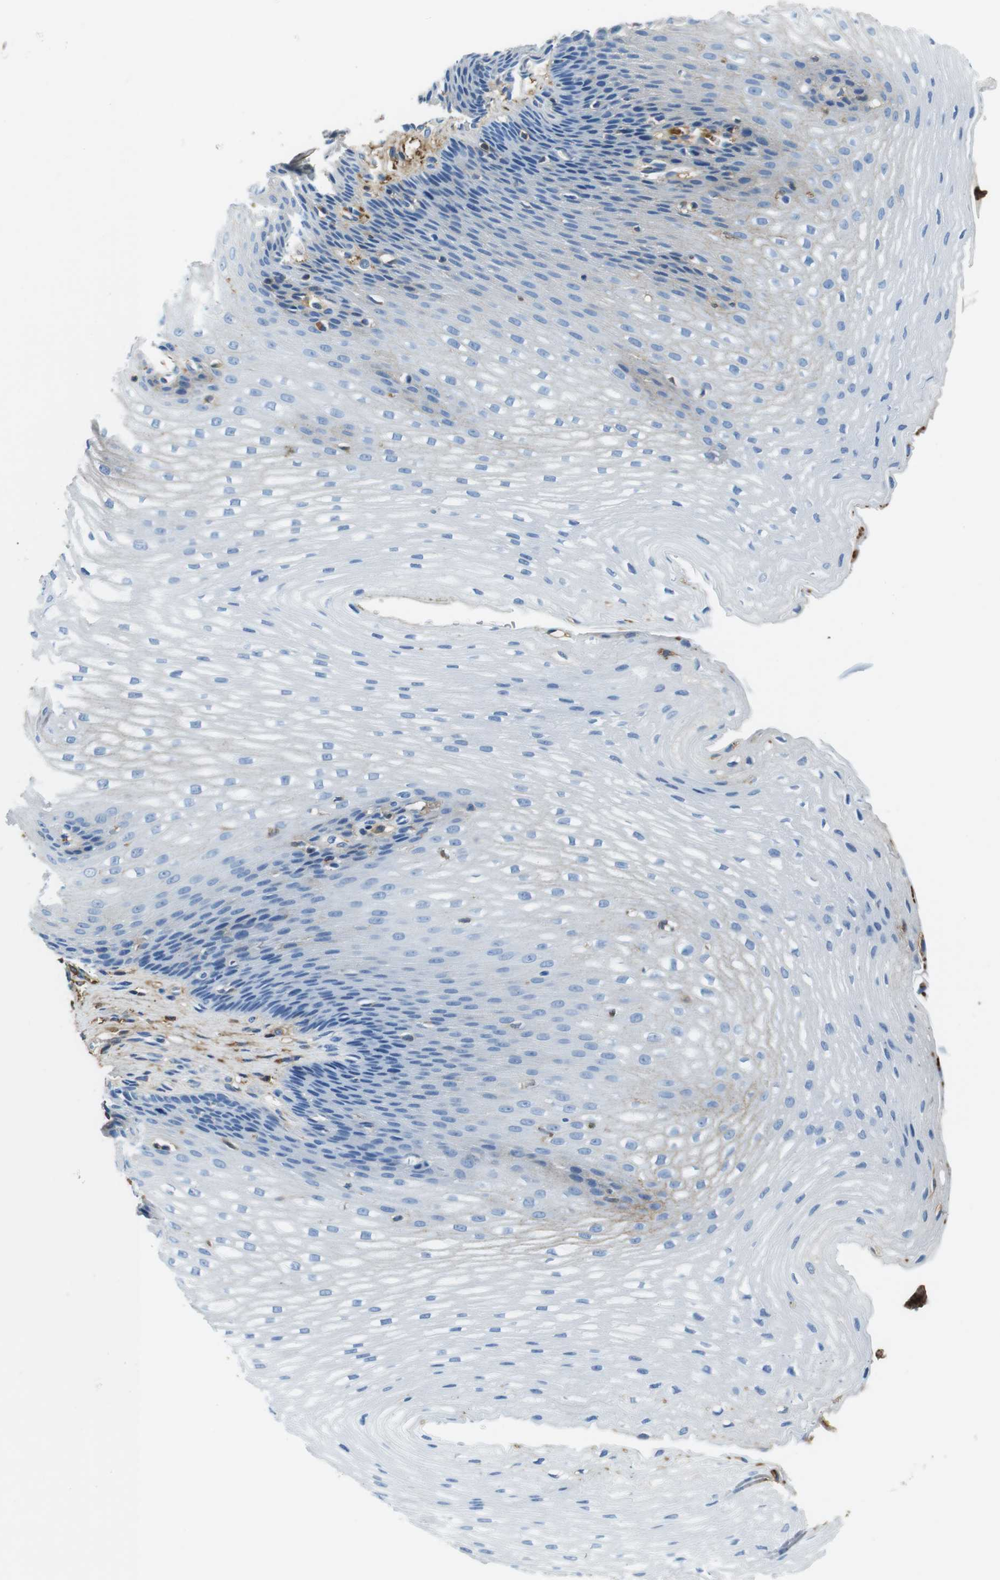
{"staining": {"intensity": "weak", "quantity": "25%-75%", "location": "cytoplasmic/membranous"}, "tissue": "esophagus", "cell_type": "Squamous epithelial cells", "image_type": "normal", "snomed": [{"axis": "morphology", "description": "Normal tissue, NOS"}, {"axis": "topography", "description": "Esophagus"}], "caption": "Brown immunohistochemical staining in benign human esophagus demonstrates weak cytoplasmic/membranous staining in approximately 25%-75% of squamous epithelial cells. (DAB IHC, brown staining for protein, blue staining for nuclei).", "gene": "IGKC", "patient": {"sex": "male", "age": 48}}